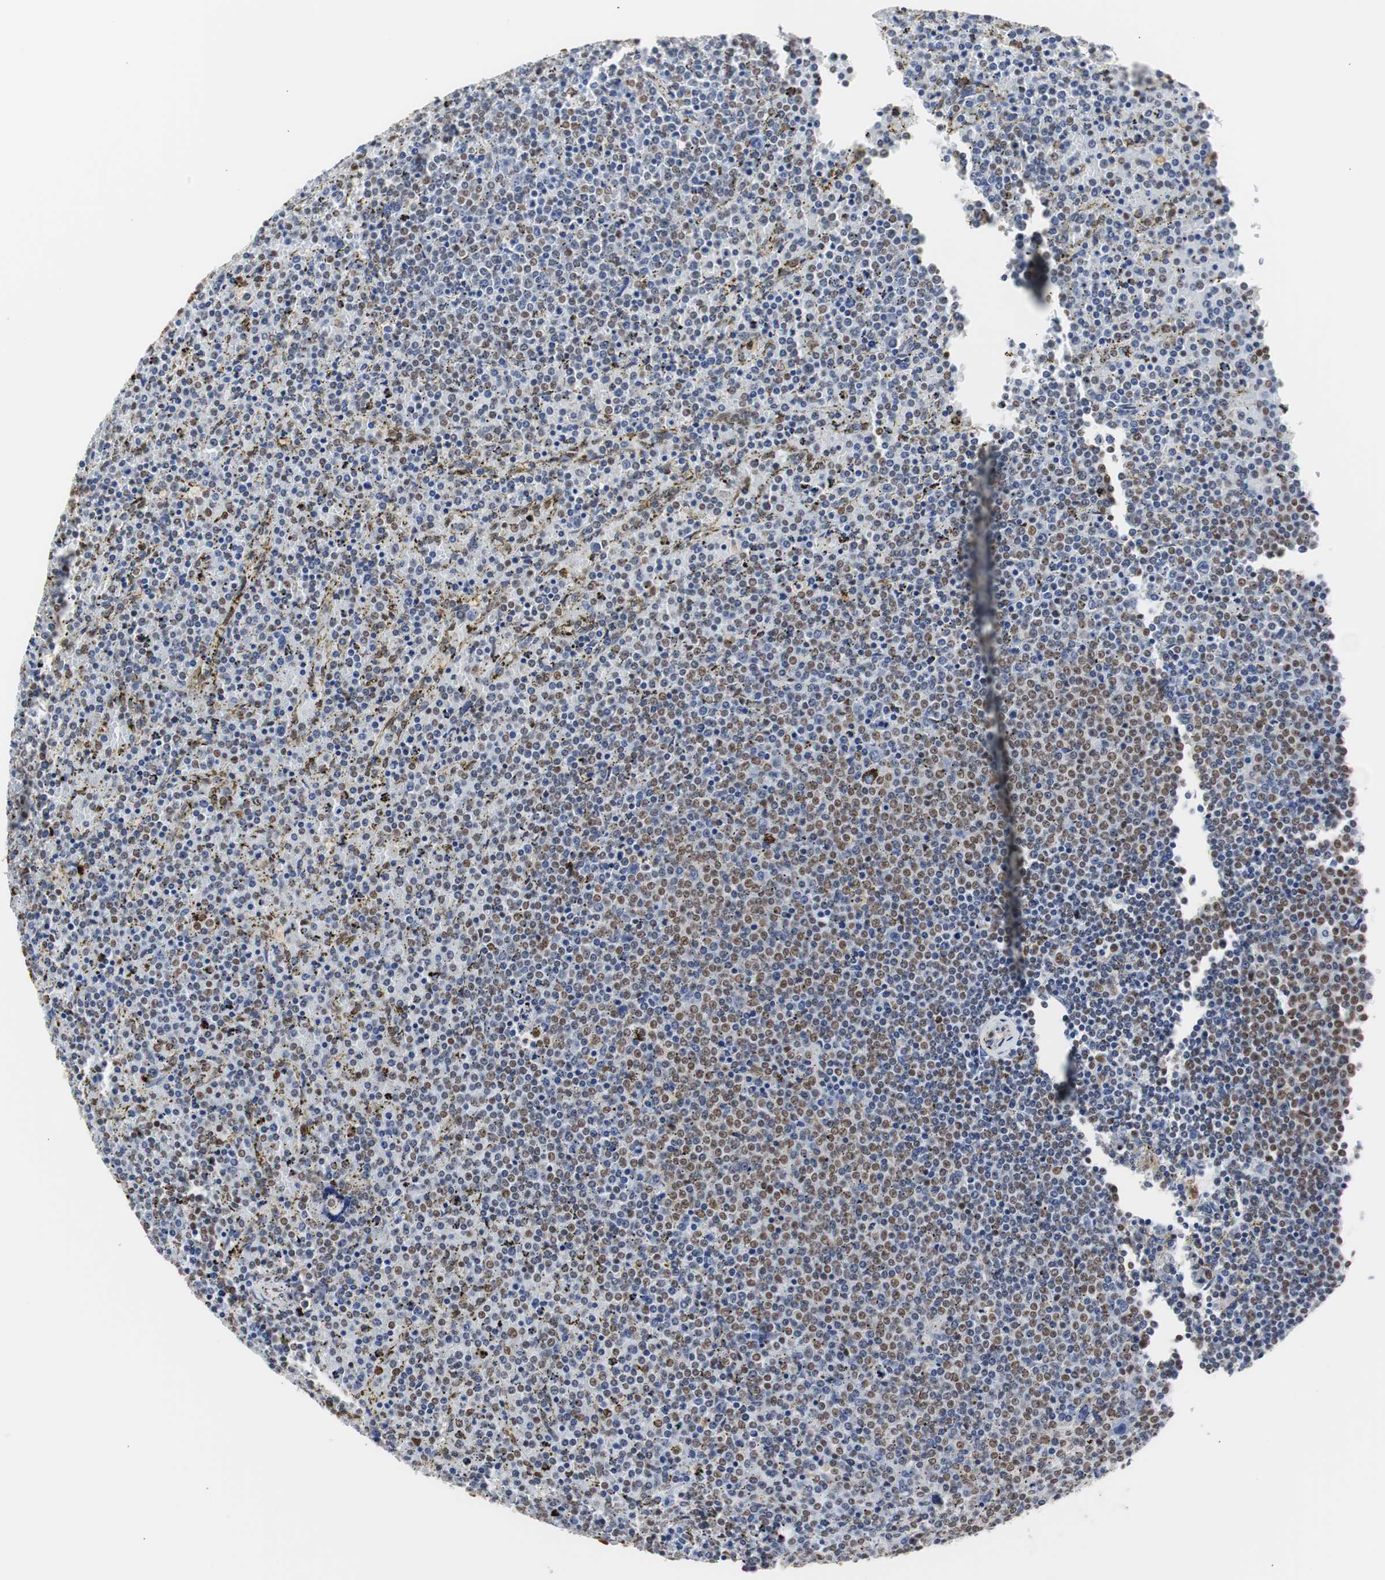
{"staining": {"intensity": "moderate", "quantity": "25%-75%", "location": "nuclear"}, "tissue": "lymphoma", "cell_type": "Tumor cells", "image_type": "cancer", "snomed": [{"axis": "morphology", "description": "Malignant lymphoma, non-Hodgkin's type, Low grade"}, {"axis": "topography", "description": "Spleen"}], "caption": "IHC photomicrograph of malignant lymphoma, non-Hodgkin's type (low-grade) stained for a protein (brown), which exhibits medium levels of moderate nuclear expression in approximately 25%-75% of tumor cells.", "gene": "ZFC3H1", "patient": {"sex": "female", "age": 77}}